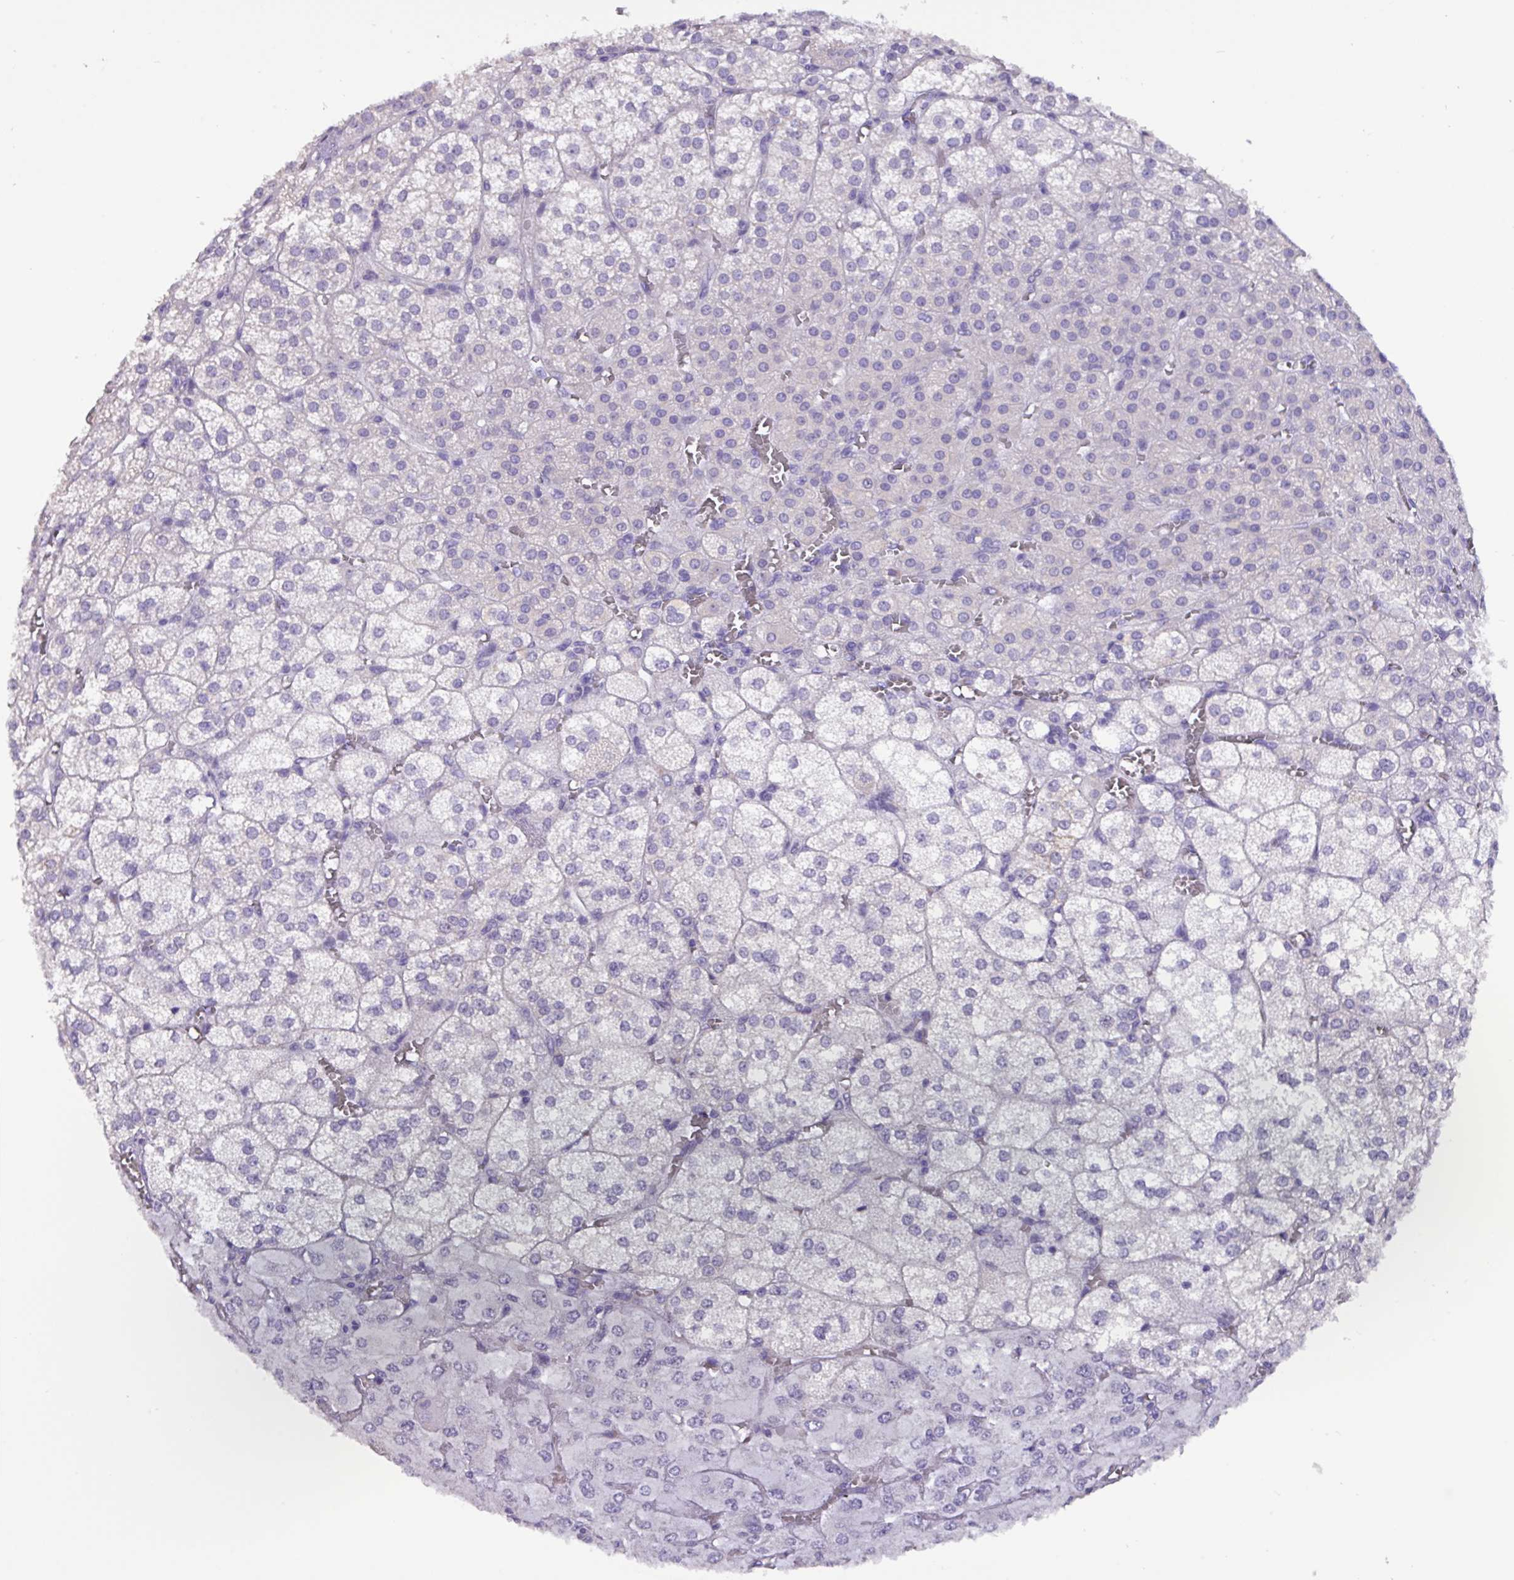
{"staining": {"intensity": "negative", "quantity": "none", "location": "none"}, "tissue": "adrenal gland", "cell_type": "Glandular cells", "image_type": "normal", "snomed": [{"axis": "morphology", "description": "Normal tissue, NOS"}, {"axis": "topography", "description": "Adrenal gland"}], "caption": "Immunohistochemistry micrograph of benign adrenal gland: human adrenal gland stained with DAB (3,3'-diaminobenzidine) exhibits no significant protein positivity in glandular cells. Nuclei are stained in blue.", "gene": "EPCAM", "patient": {"sex": "female", "age": 60}}